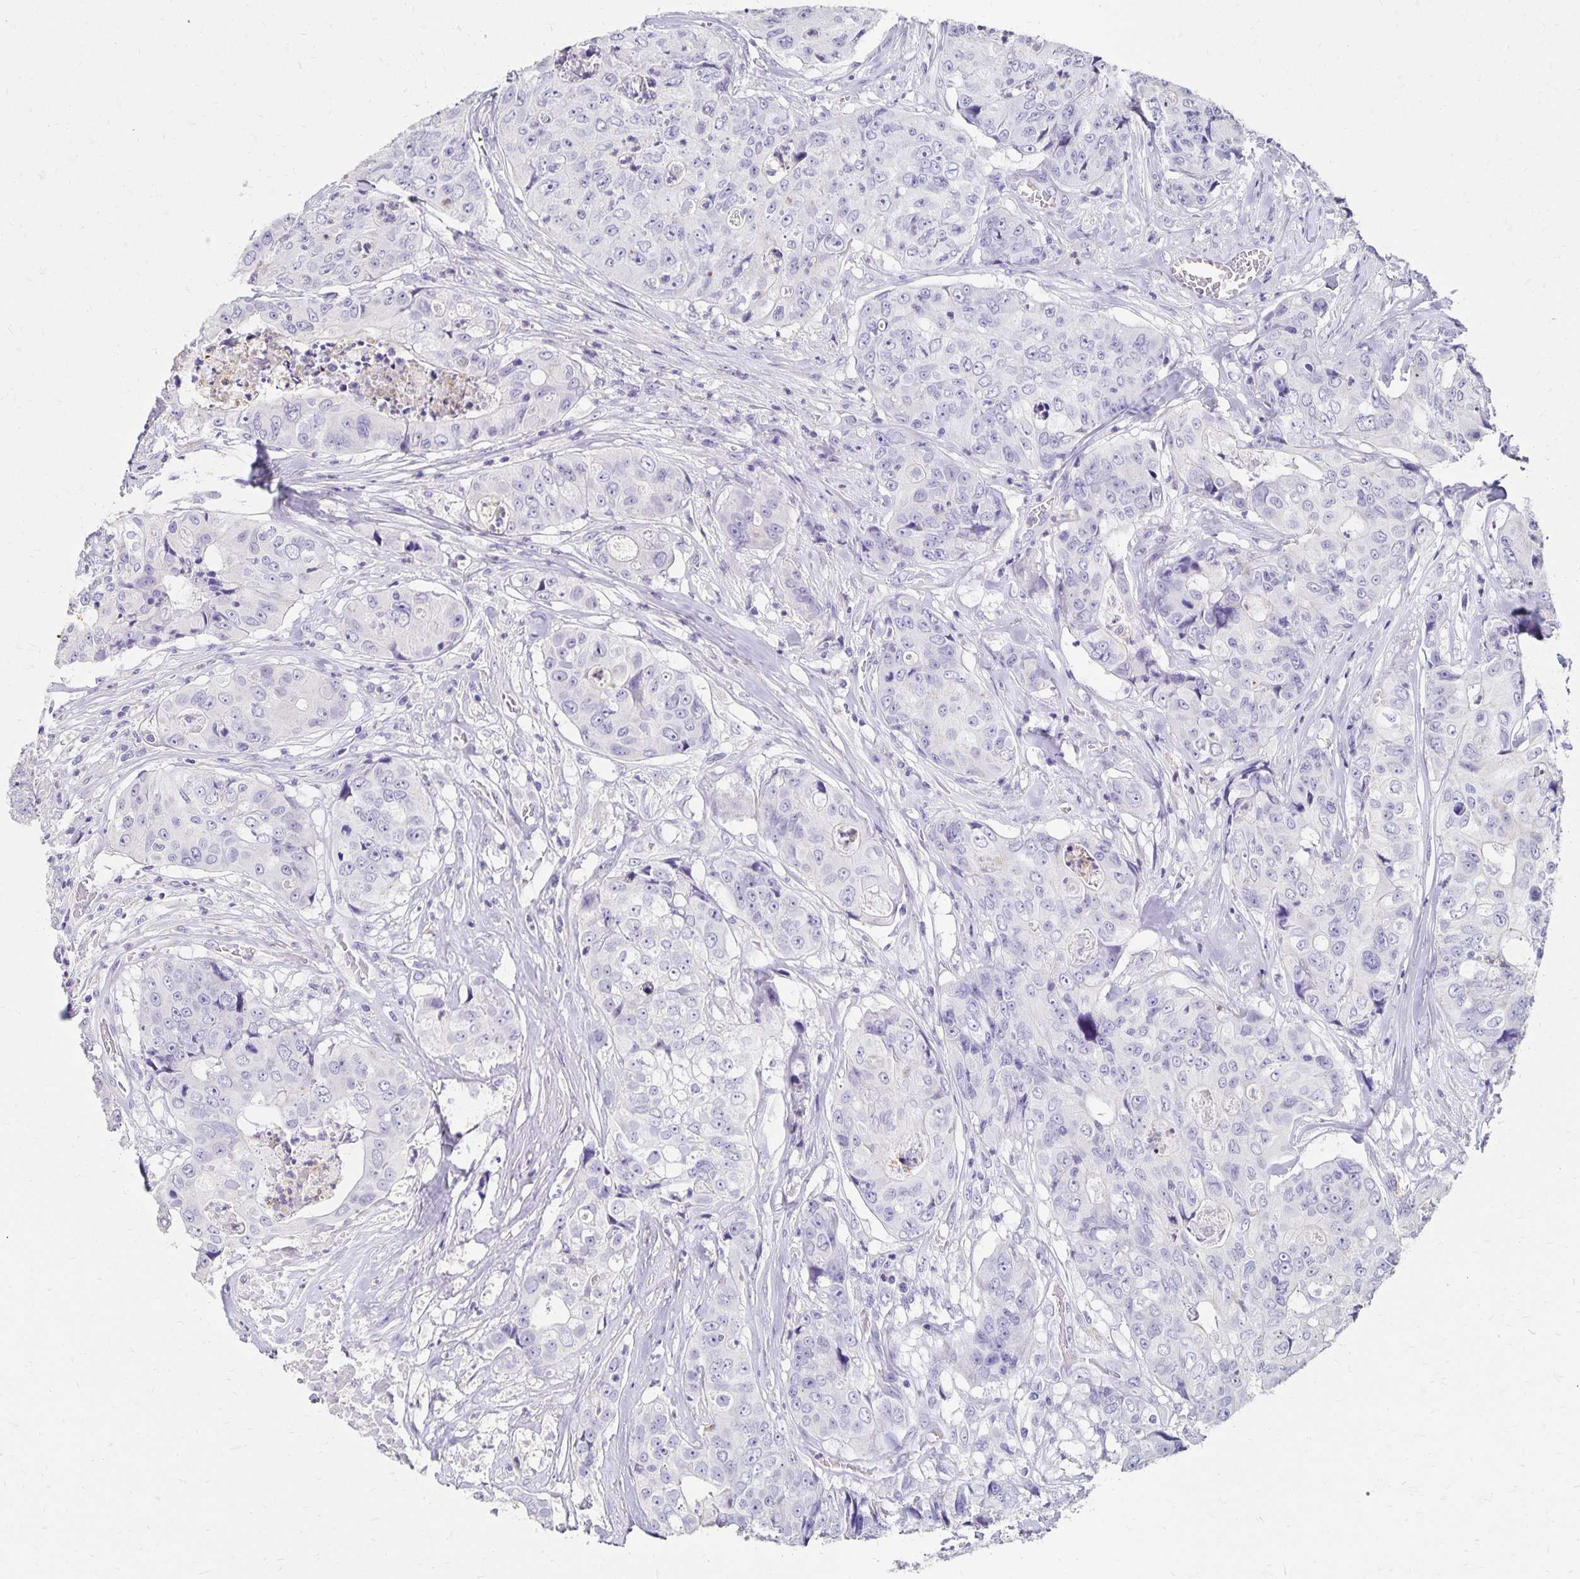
{"staining": {"intensity": "negative", "quantity": "none", "location": "none"}, "tissue": "colorectal cancer", "cell_type": "Tumor cells", "image_type": "cancer", "snomed": [{"axis": "morphology", "description": "Adenocarcinoma, NOS"}, {"axis": "topography", "description": "Rectum"}], "caption": "A photomicrograph of human colorectal cancer (adenocarcinoma) is negative for staining in tumor cells.", "gene": "DYNLT4", "patient": {"sex": "female", "age": 62}}